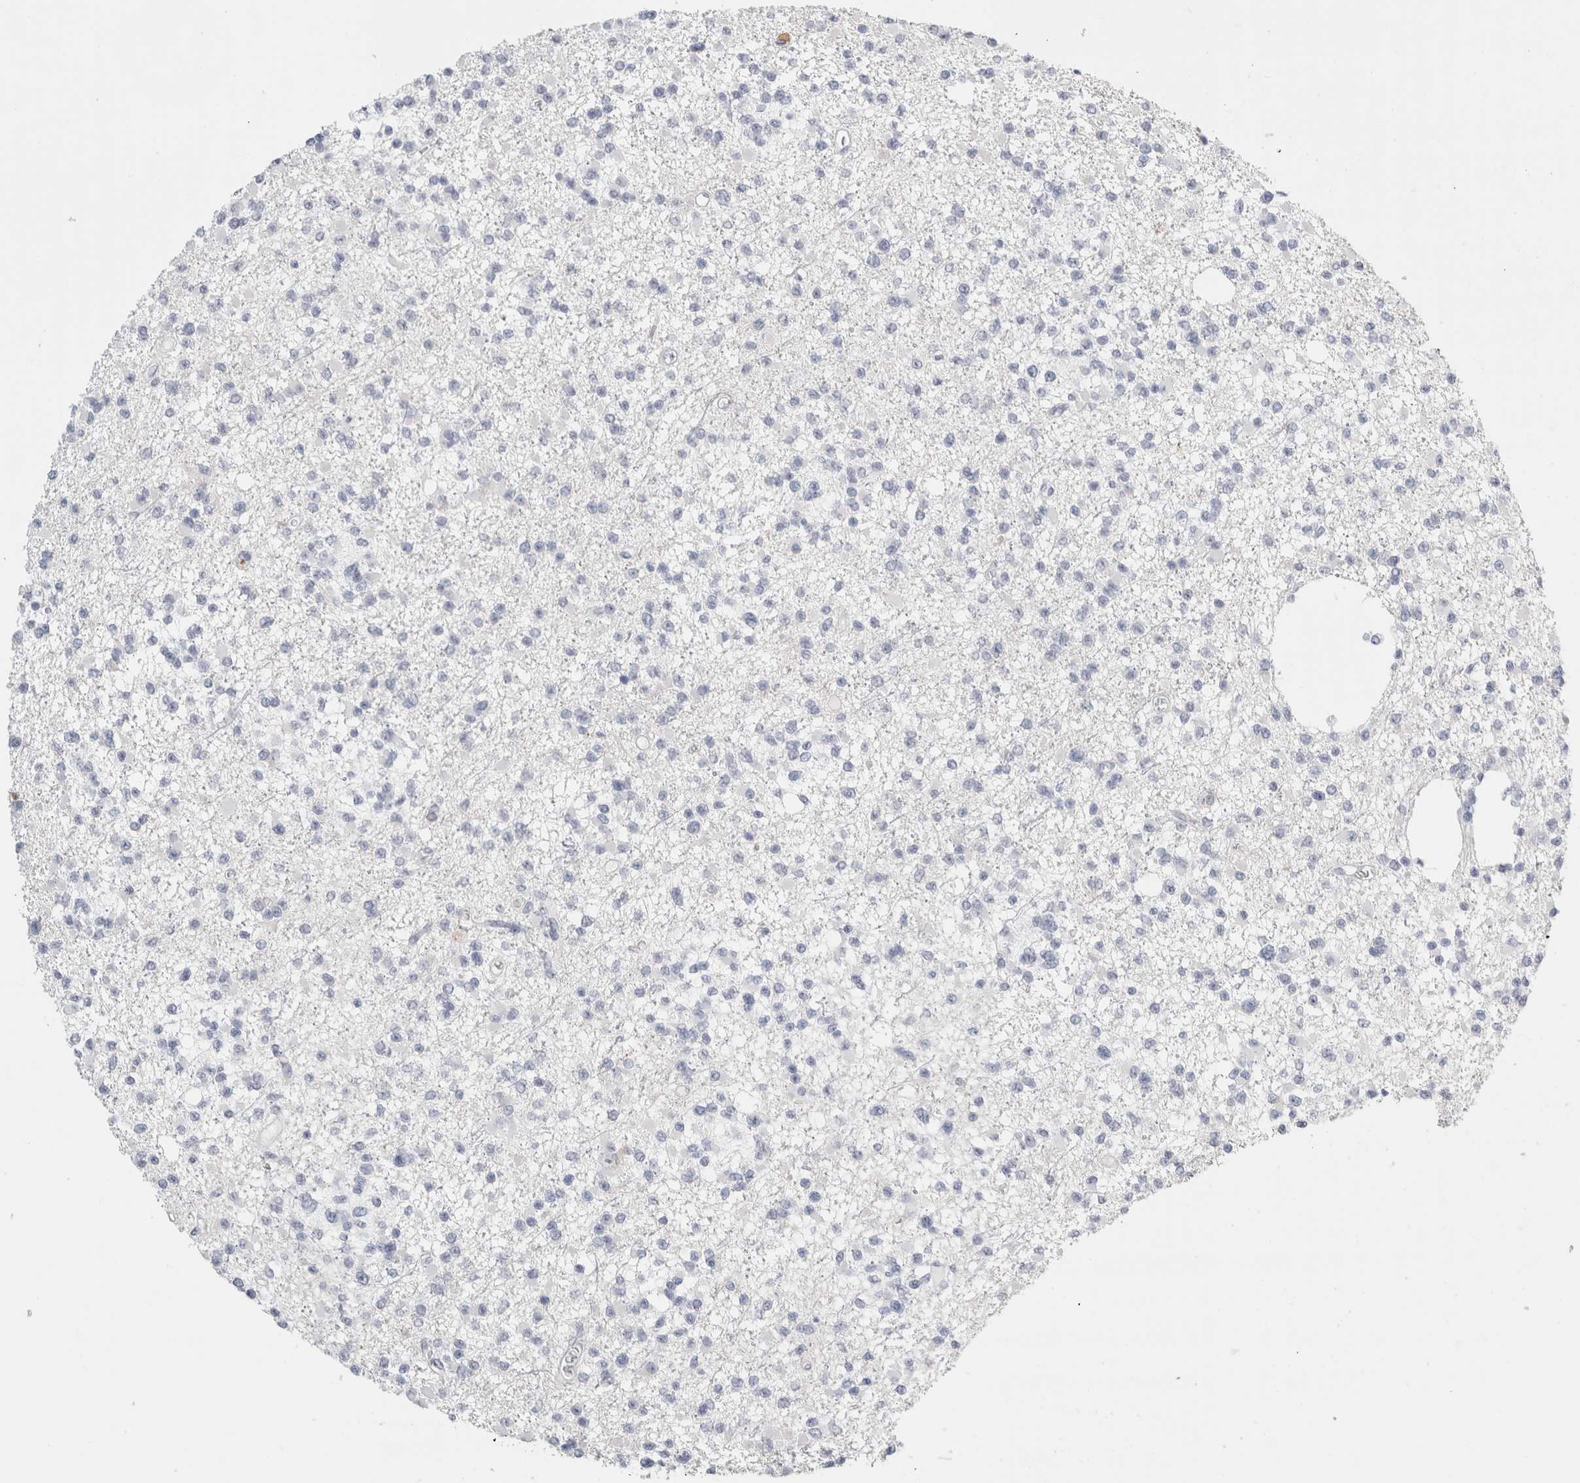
{"staining": {"intensity": "negative", "quantity": "none", "location": "none"}, "tissue": "glioma", "cell_type": "Tumor cells", "image_type": "cancer", "snomed": [{"axis": "morphology", "description": "Glioma, malignant, Low grade"}, {"axis": "topography", "description": "Brain"}], "caption": "This photomicrograph is of glioma stained with immunohistochemistry (IHC) to label a protein in brown with the nuclei are counter-stained blue. There is no expression in tumor cells. The staining is performed using DAB brown chromogen with nuclei counter-stained in using hematoxylin.", "gene": "P2RY2", "patient": {"sex": "female", "age": 22}}